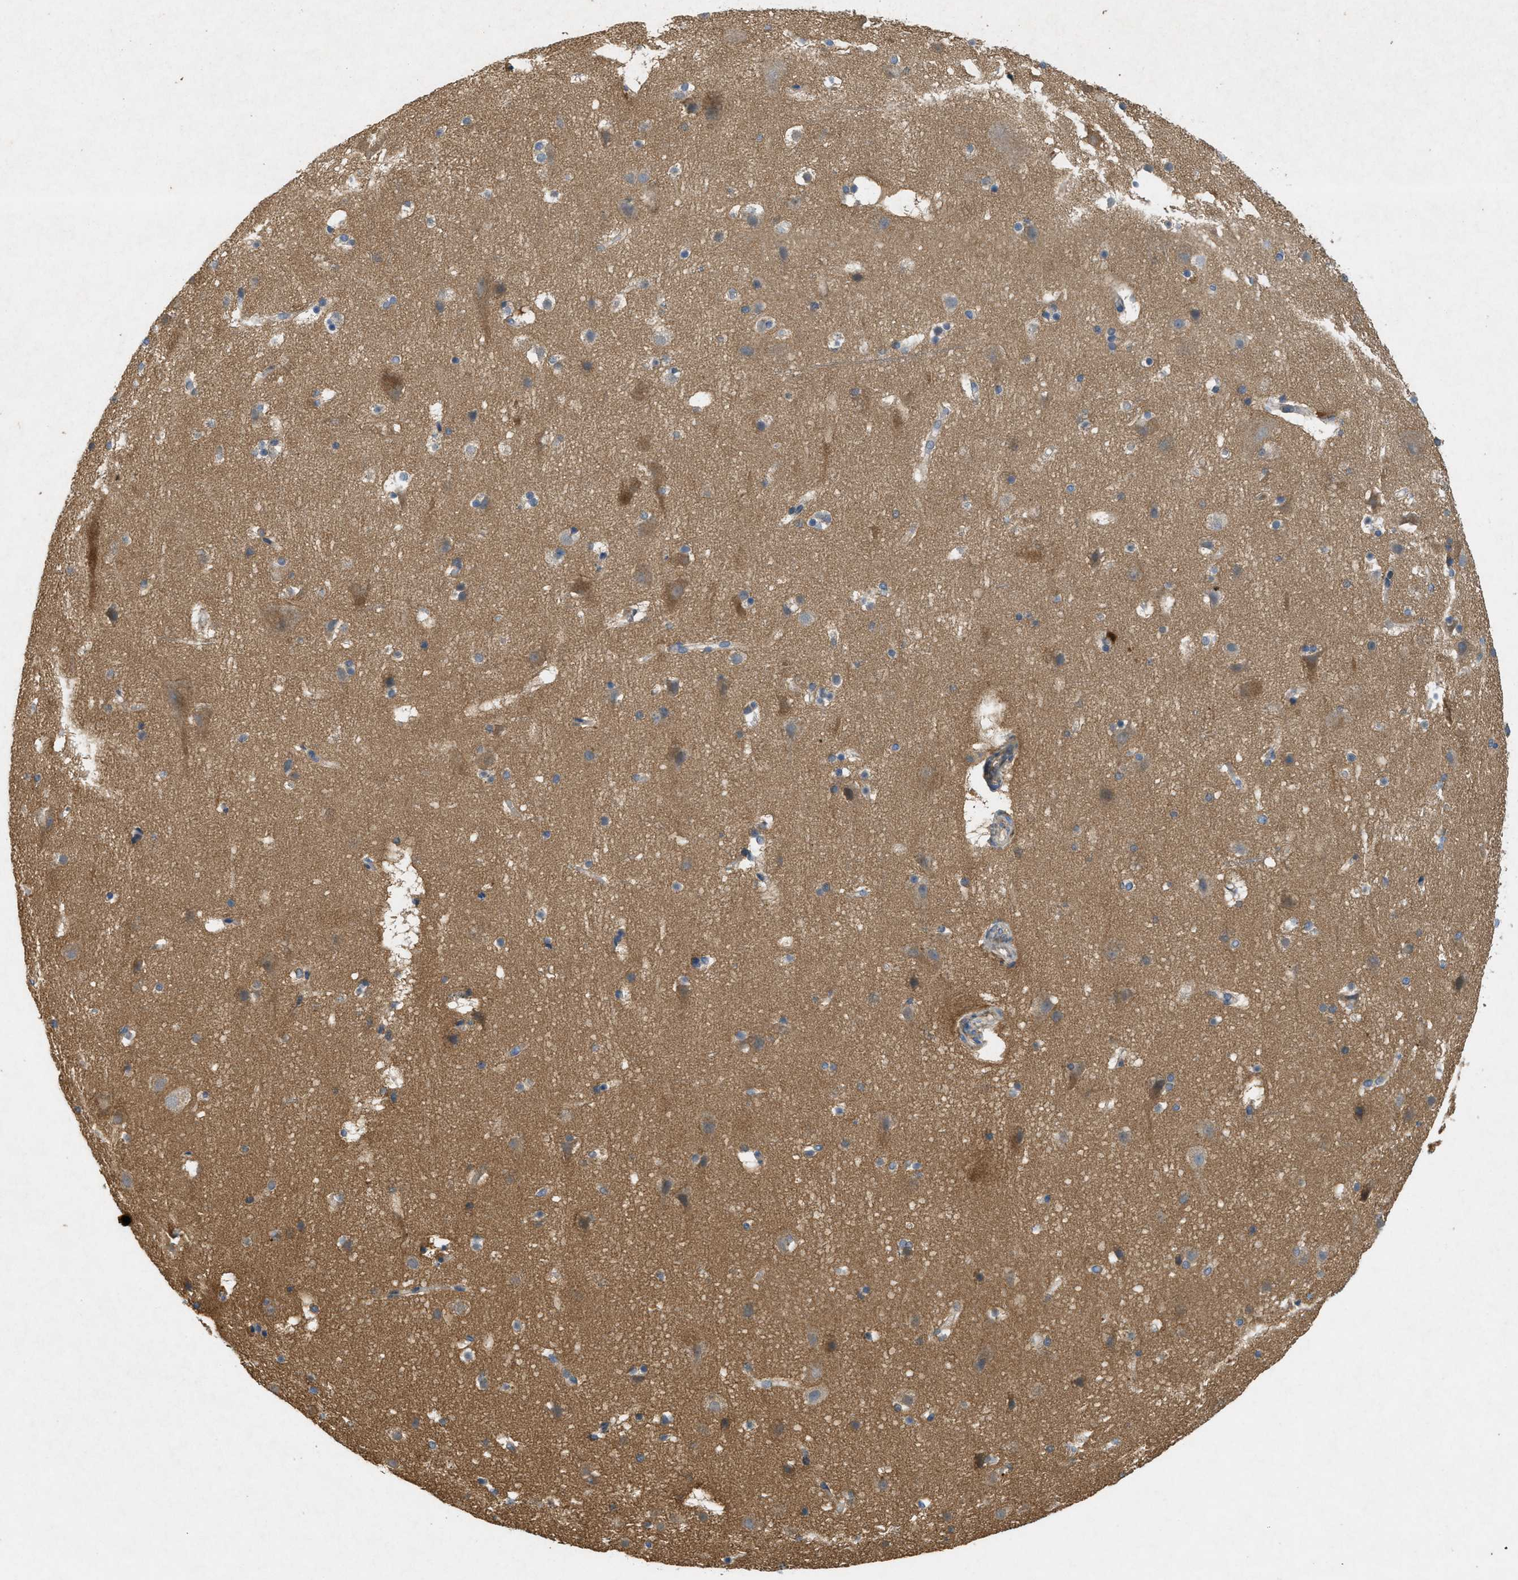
{"staining": {"intensity": "moderate", "quantity": "25%-75%", "location": "cytoplasmic/membranous"}, "tissue": "cerebral cortex", "cell_type": "Endothelial cells", "image_type": "normal", "snomed": [{"axis": "morphology", "description": "Normal tissue, NOS"}, {"axis": "topography", "description": "Cerebral cortex"}], "caption": "Protein expression analysis of unremarkable human cerebral cortex reveals moderate cytoplasmic/membranous expression in approximately 25%-75% of endothelial cells.", "gene": "ADCY6", "patient": {"sex": "male", "age": 45}}